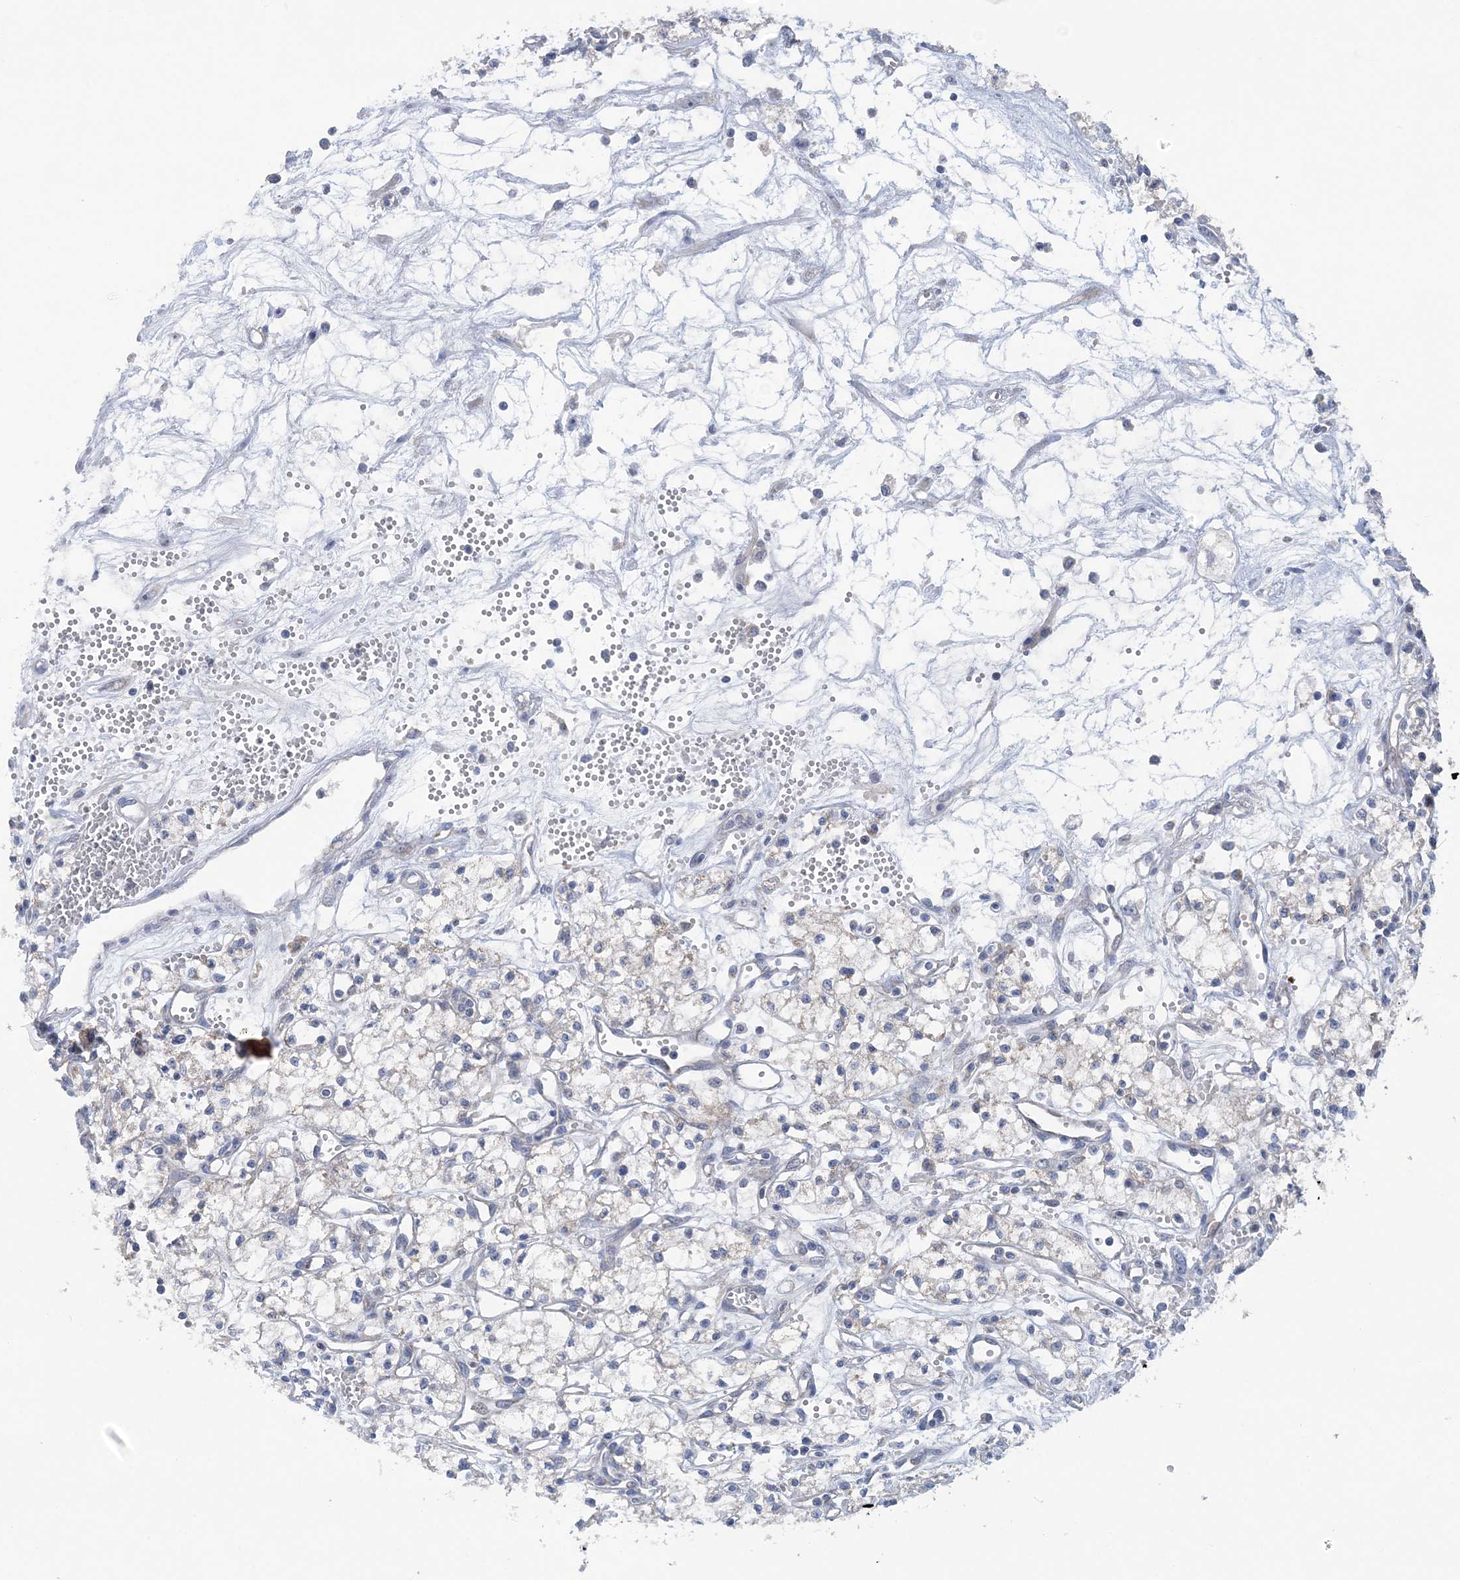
{"staining": {"intensity": "negative", "quantity": "none", "location": "none"}, "tissue": "renal cancer", "cell_type": "Tumor cells", "image_type": "cancer", "snomed": [{"axis": "morphology", "description": "Adenocarcinoma, NOS"}, {"axis": "topography", "description": "Kidney"}], "caption": "Protein analysis of renal cancer displays no significant expression in tumor cells. (Stains: DAB (3,3'-diaminobenzidine) immunohistochemistry with hematoxylin counter stain, Microscopy: brightfield microscopy at high magnification).", "gene": "COPE", "patient": {"sex": "male", "age": 59}}